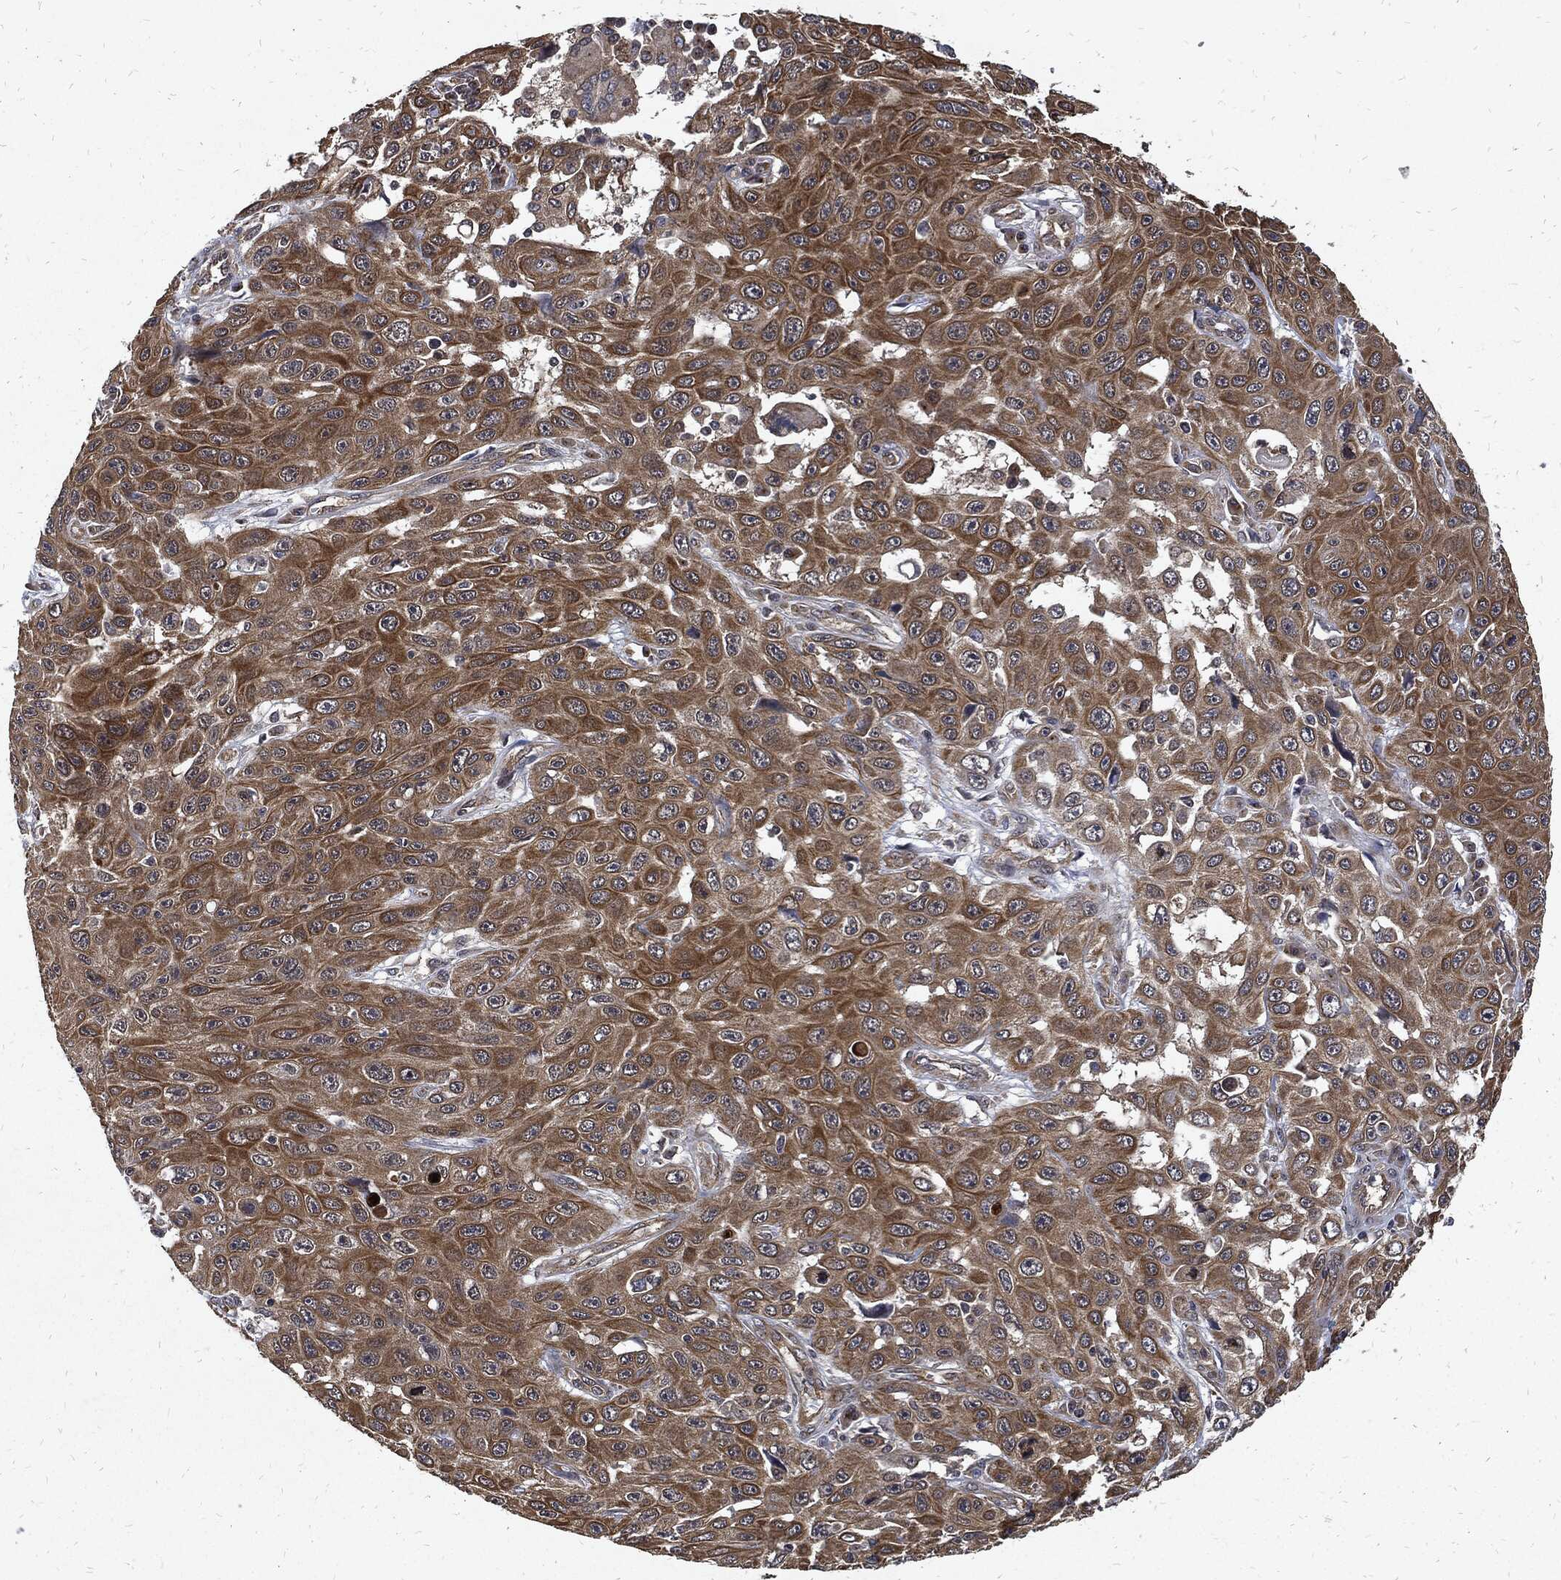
{"staining": {"intensity": "strong", "quantity": ">75%", "location": "cytoplasmic/membranous"}, "tissue": "skin cancer", "cell_type": "Tumor cells", "image_type": "cancer", "snomed": [{"axis": "morphology", "description": "Squamous cell carcinoma, NOS"}, {"axis": "topography", "description": "Skin"}], "caption": "This is an image of immunohistochemistry (IHC) staining of skin squamous cell carcinoma, which shows strong staining in the cytoplasmic/membranous of tumor cells.", "gene": "DCTN1", "patient": {"sex": "male", "age": 82}}